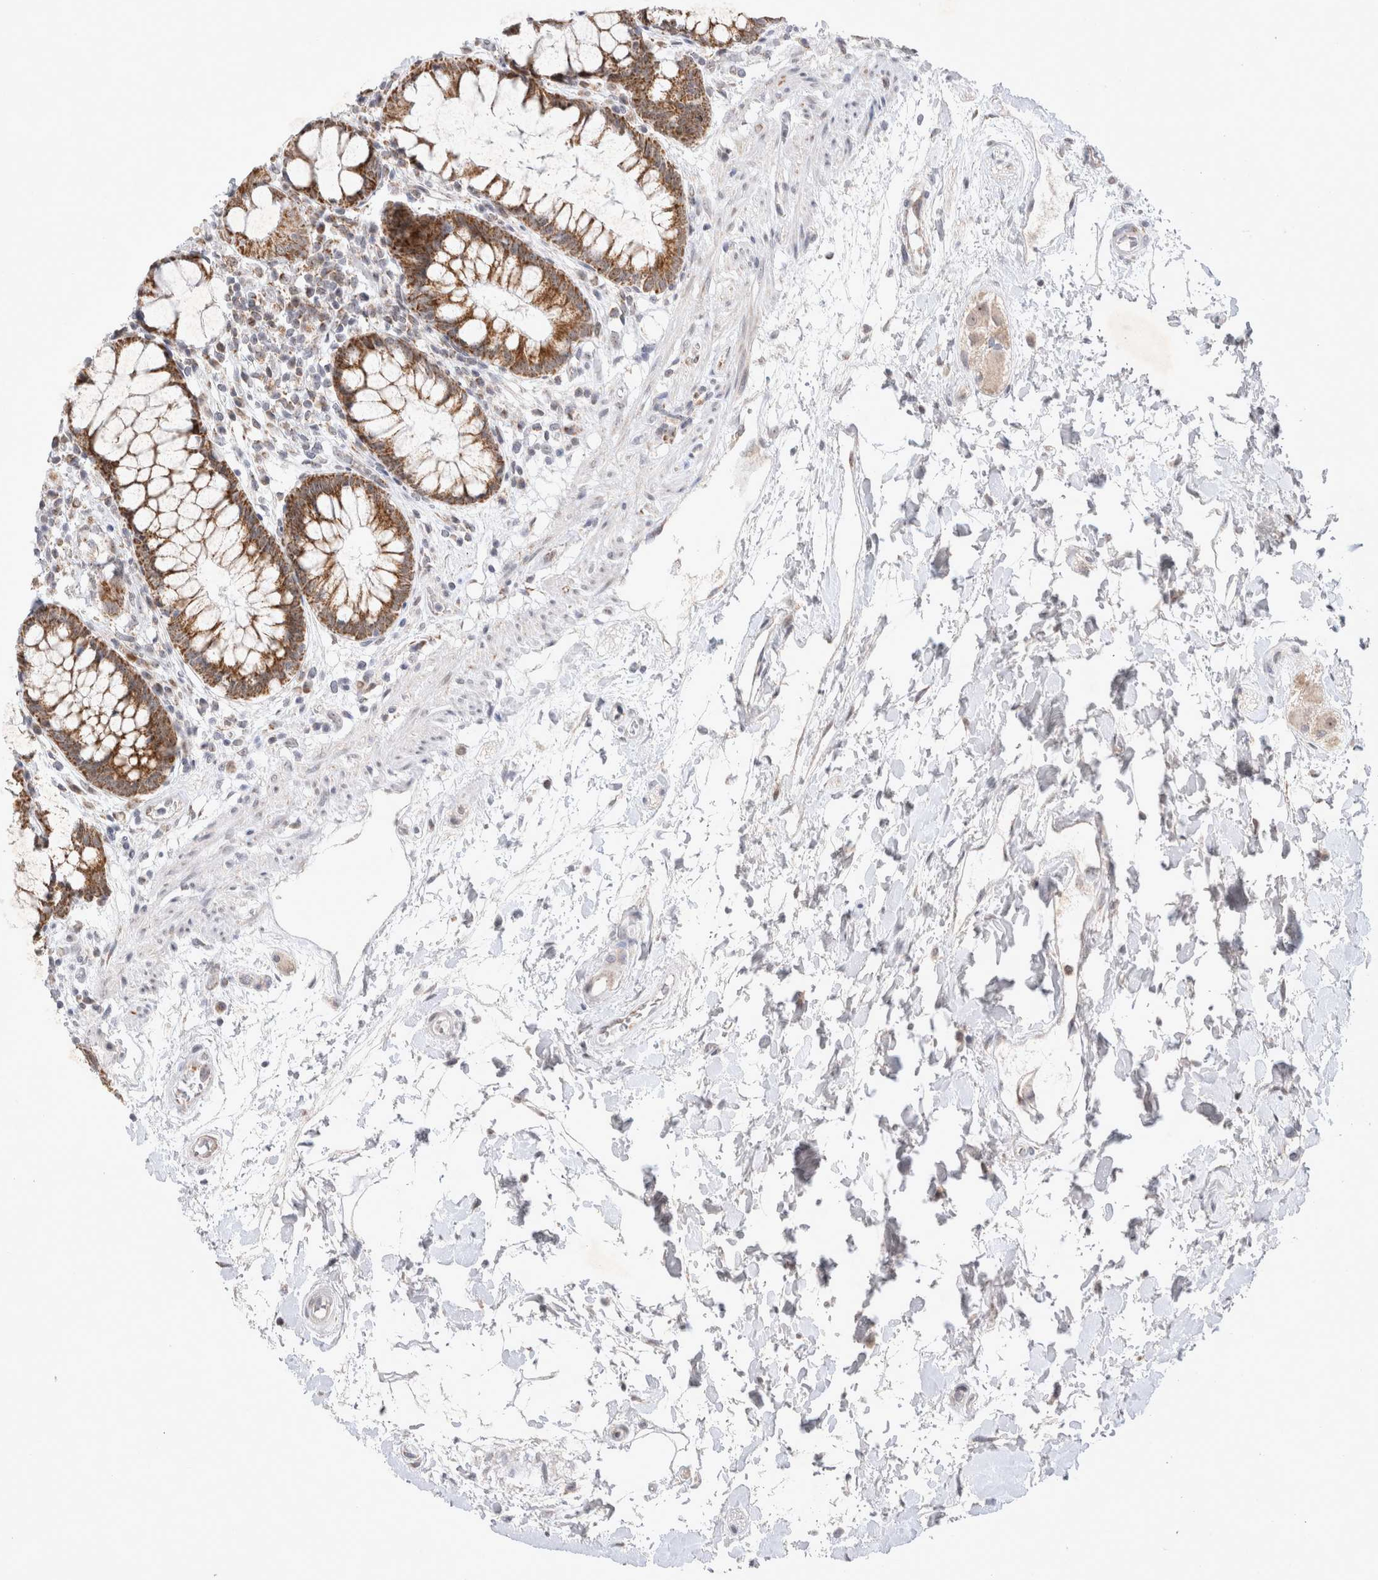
{"staining": {"intensity": "moderate", "quantity": ">75%", "location": "cytoplasmic/membranous"}, "tissue": "rectum", "cell_type": "Glandular cells", "image_type": "normal", "snomed": [{"axis": "morphology", "description": "Normal tissue, NOS"}, {"axis": "topography", "description": "Rectum"}], "caption": "Brown immunohistochemical staining in normal human rectum shows moderate cytoplasmic/membranous staining in approximately >75% of glandular cells.", "gene": "MRPL37", "patient": {"sex": "male", "age": 64}}